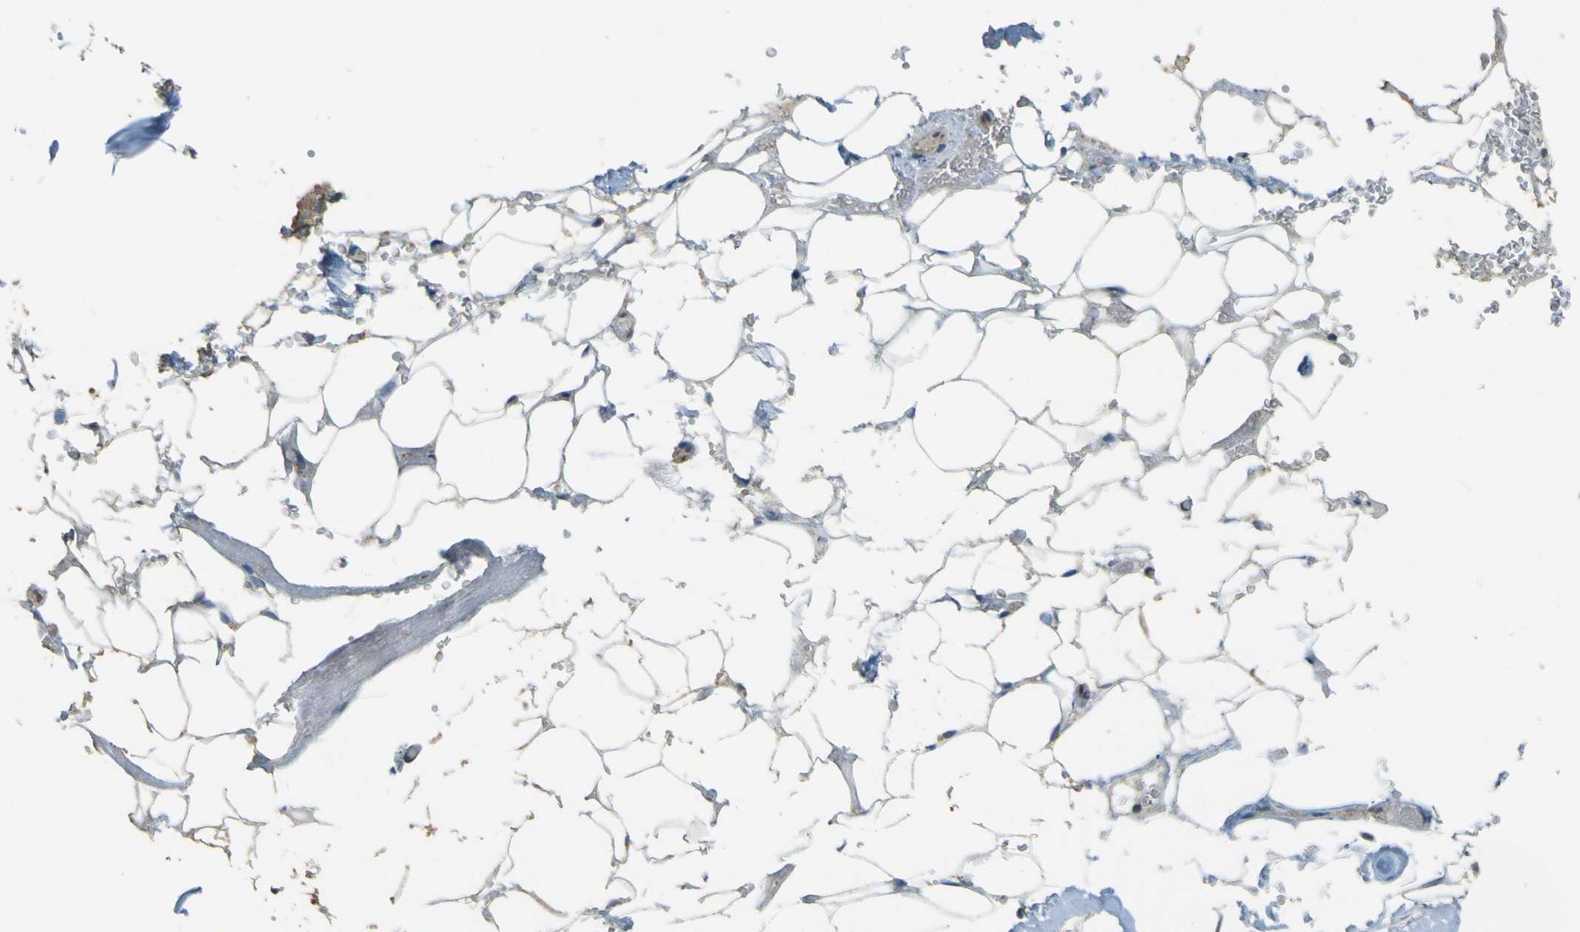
{"staining": {"intensity": "negative", "quantity": "none", "location": "none"}, "tissue": "adipose tissue", "cell_type": "Adipocytes", "image_type": "normal", "snomed": [{"axis": "morphology", "description": "Normal tissue, NOS"}, {"axis": "topography", "description": "Peripheral nerve tissue"}], "caption": "A photomicrograph of human adipose tissue is negative for staining in adipocytes. (Stains: DAB IHC with hematoxylin counter stain, Microscopy: brightfield microscopy at high magnification).", "gene": "GOLGA1", "patient": {"sex": "male", "age": 70}}